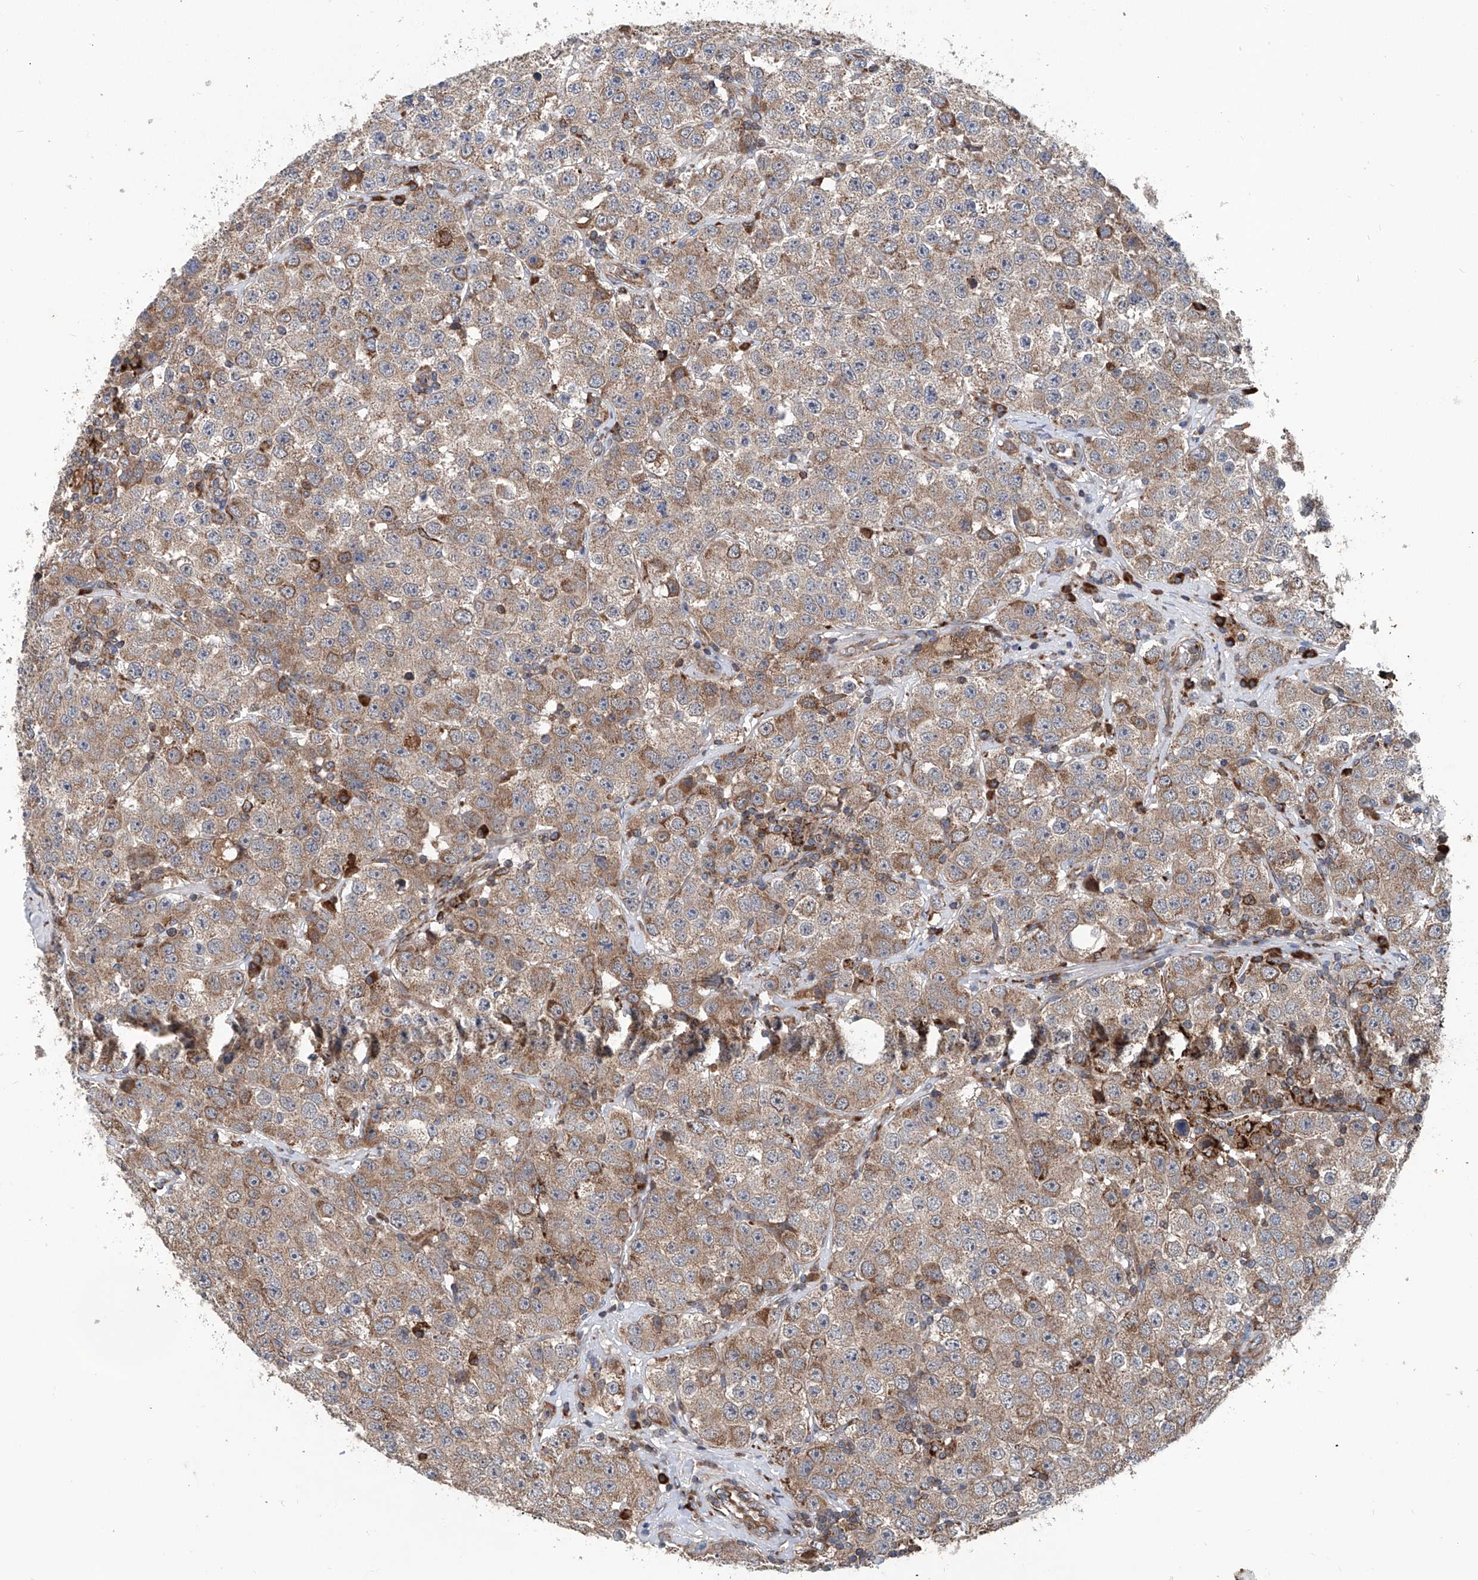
{"staining": {"intensity": "moderate", "quantity": ">75%", "location": "cytoplasmic/membranous"}, "tissue": "testis cancer", "cell_type": "Tumor cells", "image_type": "cancer", "snomed": [{"axis": "morphology", "description": "Seminoma, NOS"}, {"axis": "topography", "description": "Testis"}], "caption": "IHC (DAB) staining of human seminoma (testis) exhibits moderate cytoplasmic/membranous protein staining in approximately >75% of tumor cells.", "gene": "ASCC3", "patient": {"sex": "male", "age": 28}}